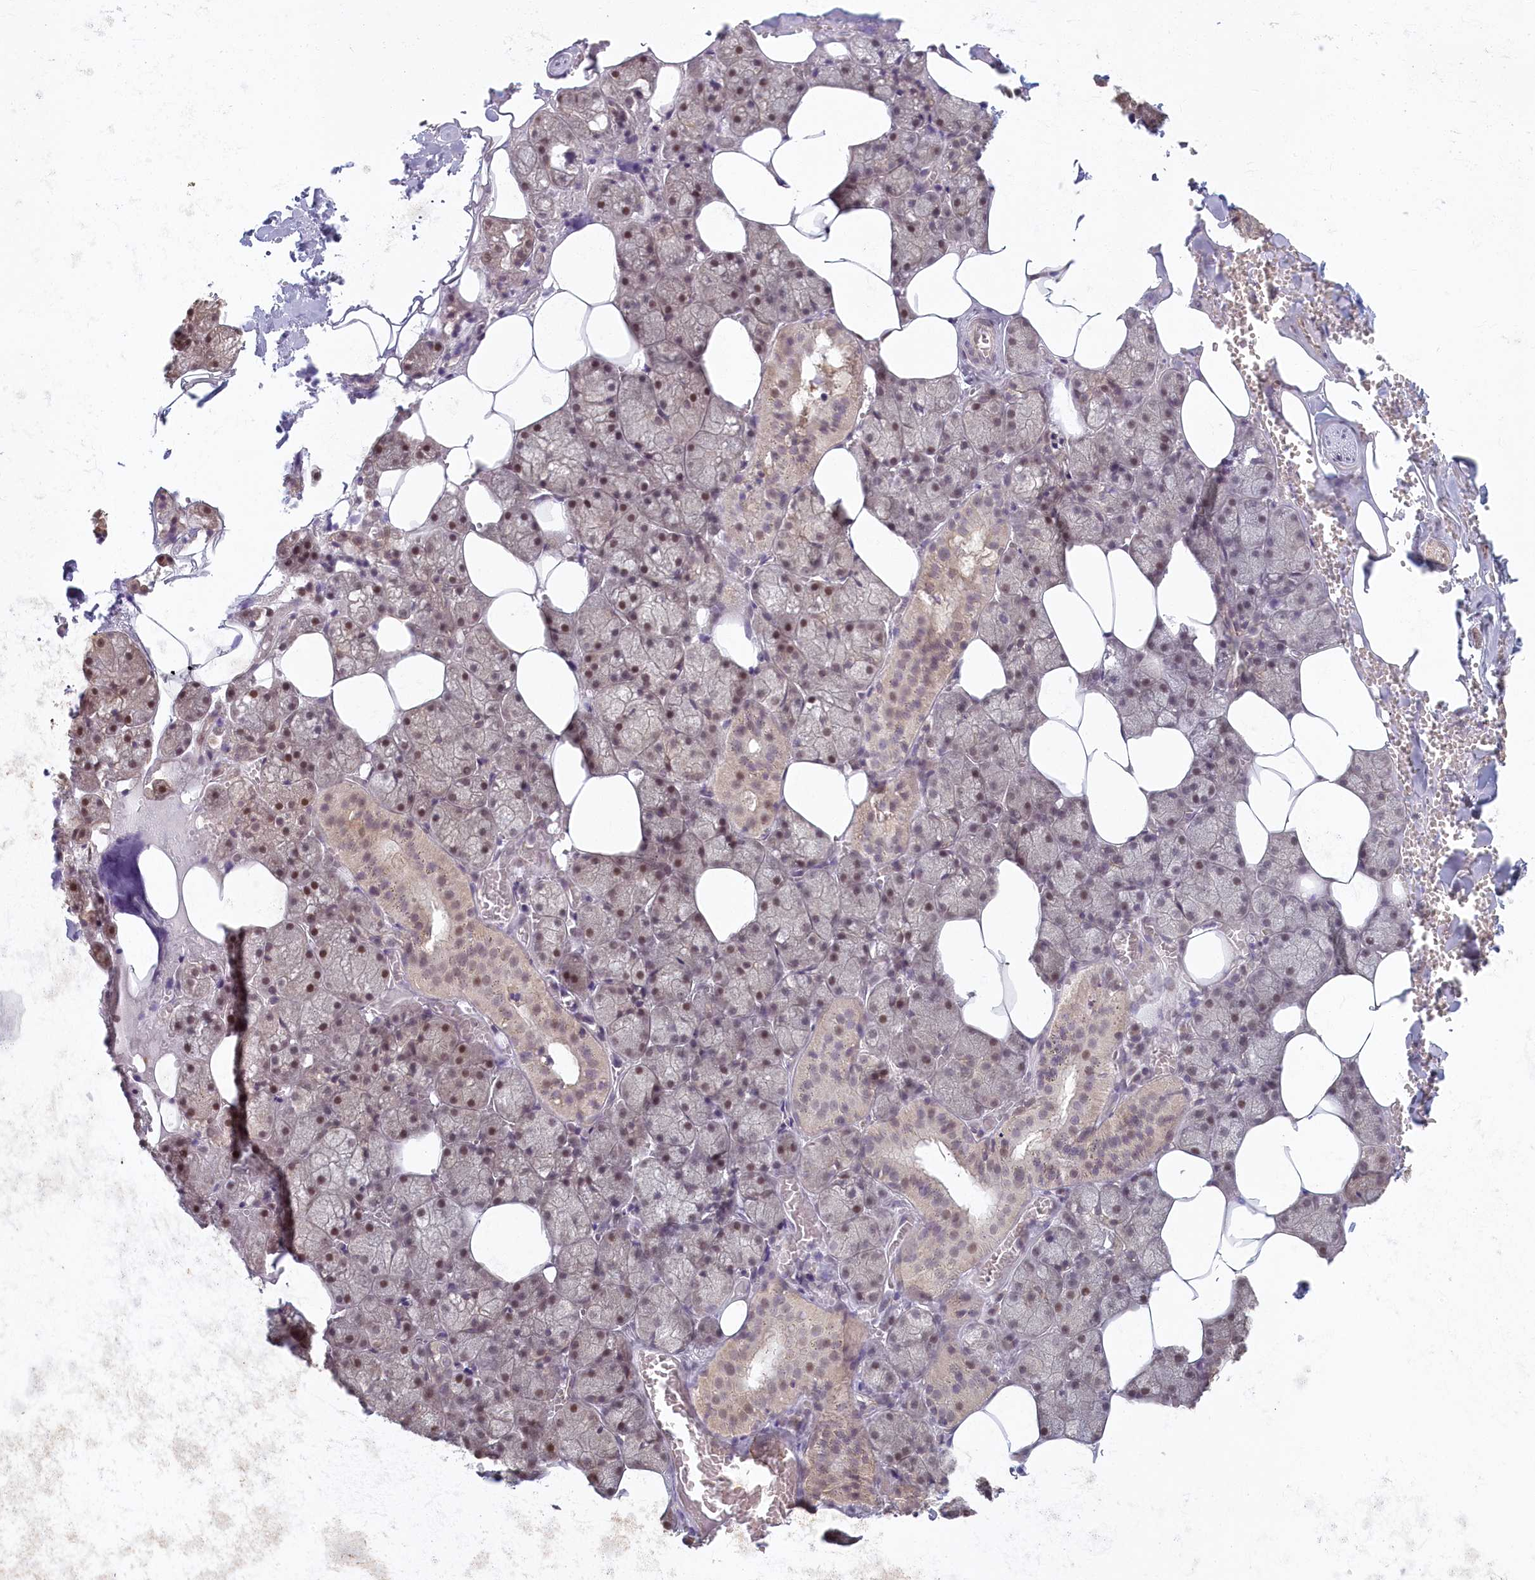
{"staining": {"intensity": "moderate", "quantity": ">75%", "location": "cytoplasmic/membranous,nuclear"}, "tissue": "salivary gland", "cell_type": "Glandular cells", "image_type": "normal", "snomed": [{"axis": "morphology", "description": "Normal tissue, NOS"}, {"axis": "topography", "description": "Salivary gland"}], "caption": "There is medium levels of moderate cytoplasmic/membranous,nuclear expression in glandular cells of benign salivary gland, as demonstrated by immunohistochemical staining (brown color).", "gene": "C19orf44", "patient": {"sex": "male", "age": 62}}